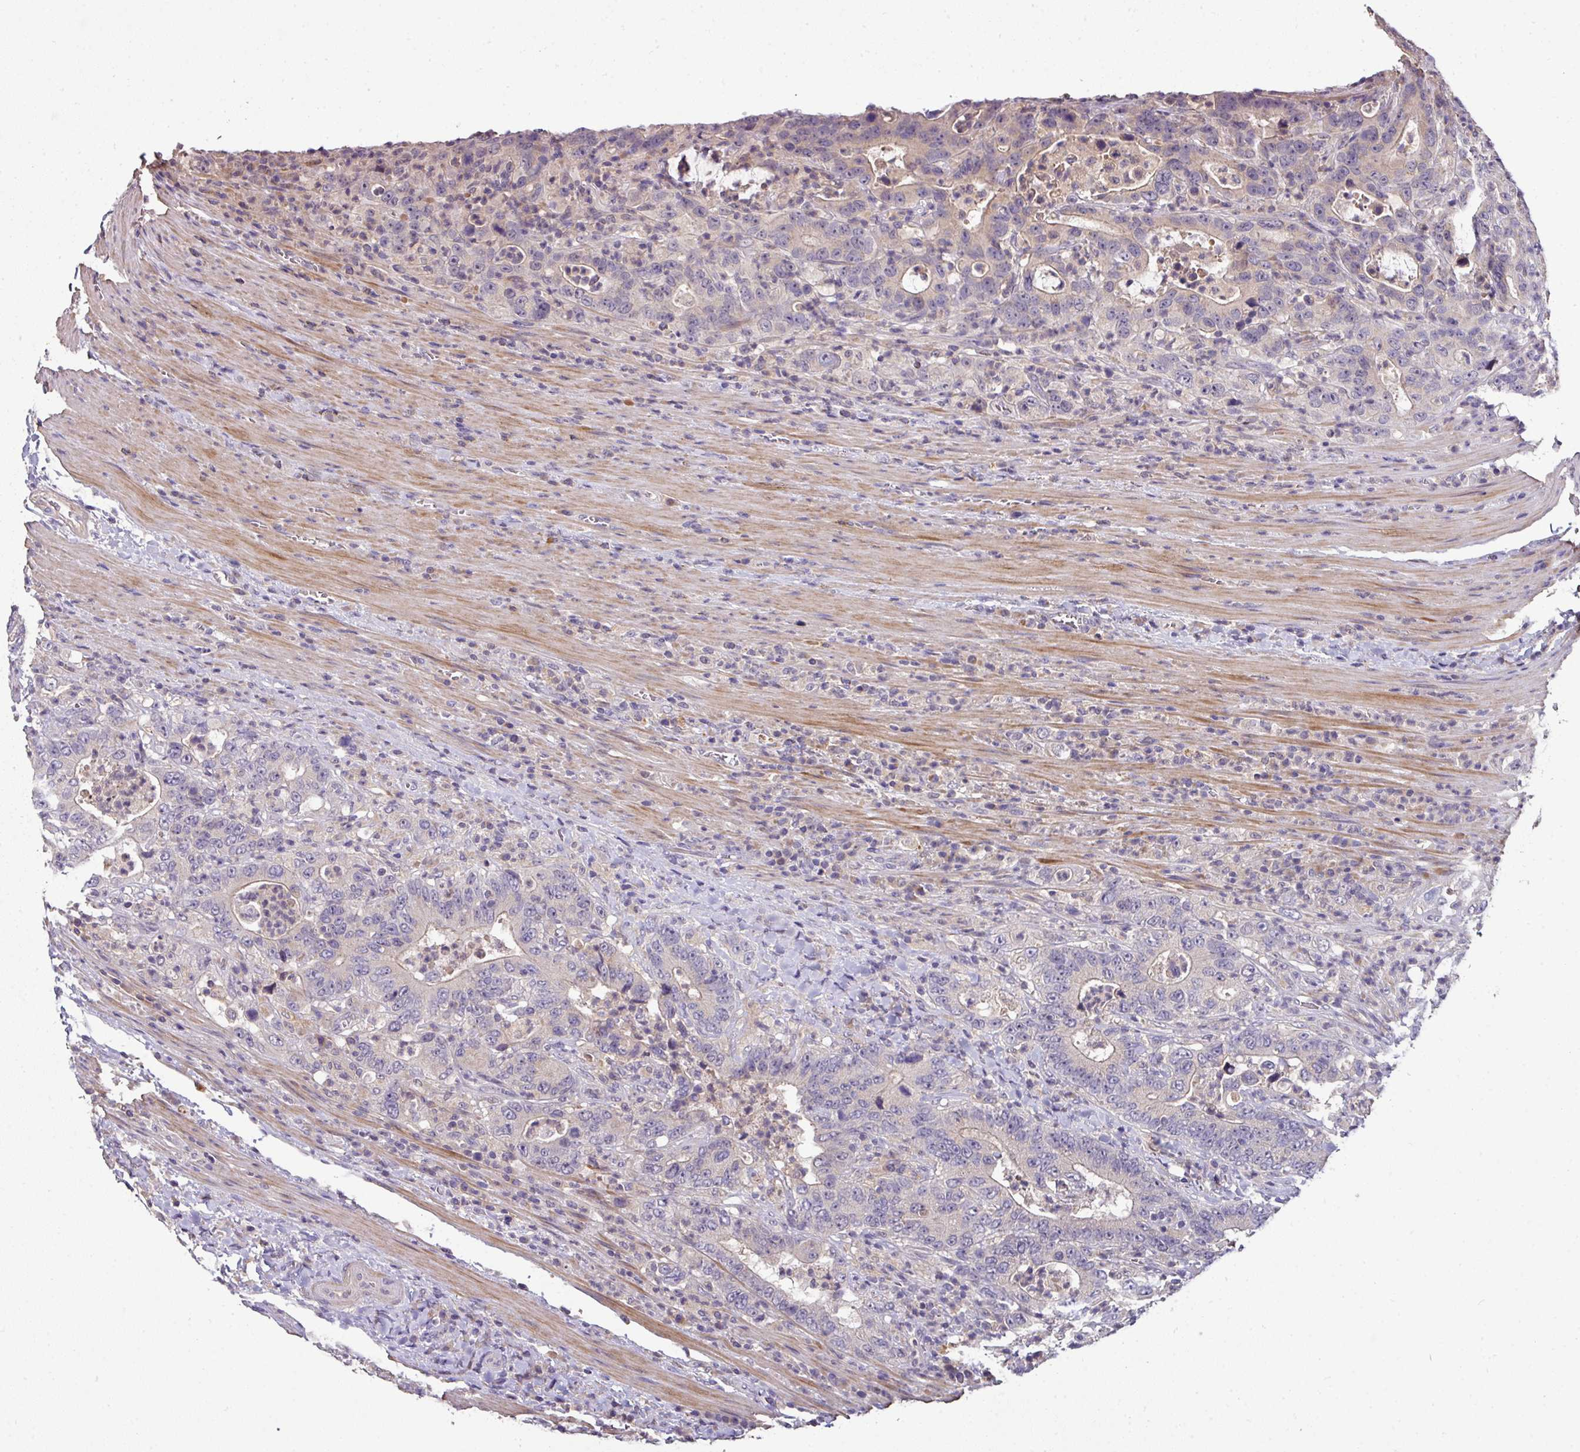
{"staining": {"intensity": "negative", "quantity": "none", "location": "none"}, "tissue": "colorectal cancer", "cell_type": "Tumor cells", "image_type": "cancer", "snomed": [{"axis": "morphology", "description": "Adenocarcinoma, NOS"}, {"axis": "topography", "description": "Colon"}], "caption": "Immunohistochemistry of human colorectal cancer exhibits no positivity in tumor cells.", "gene": "AEBP2", "patient": {"sex": "female", "age": 75}}